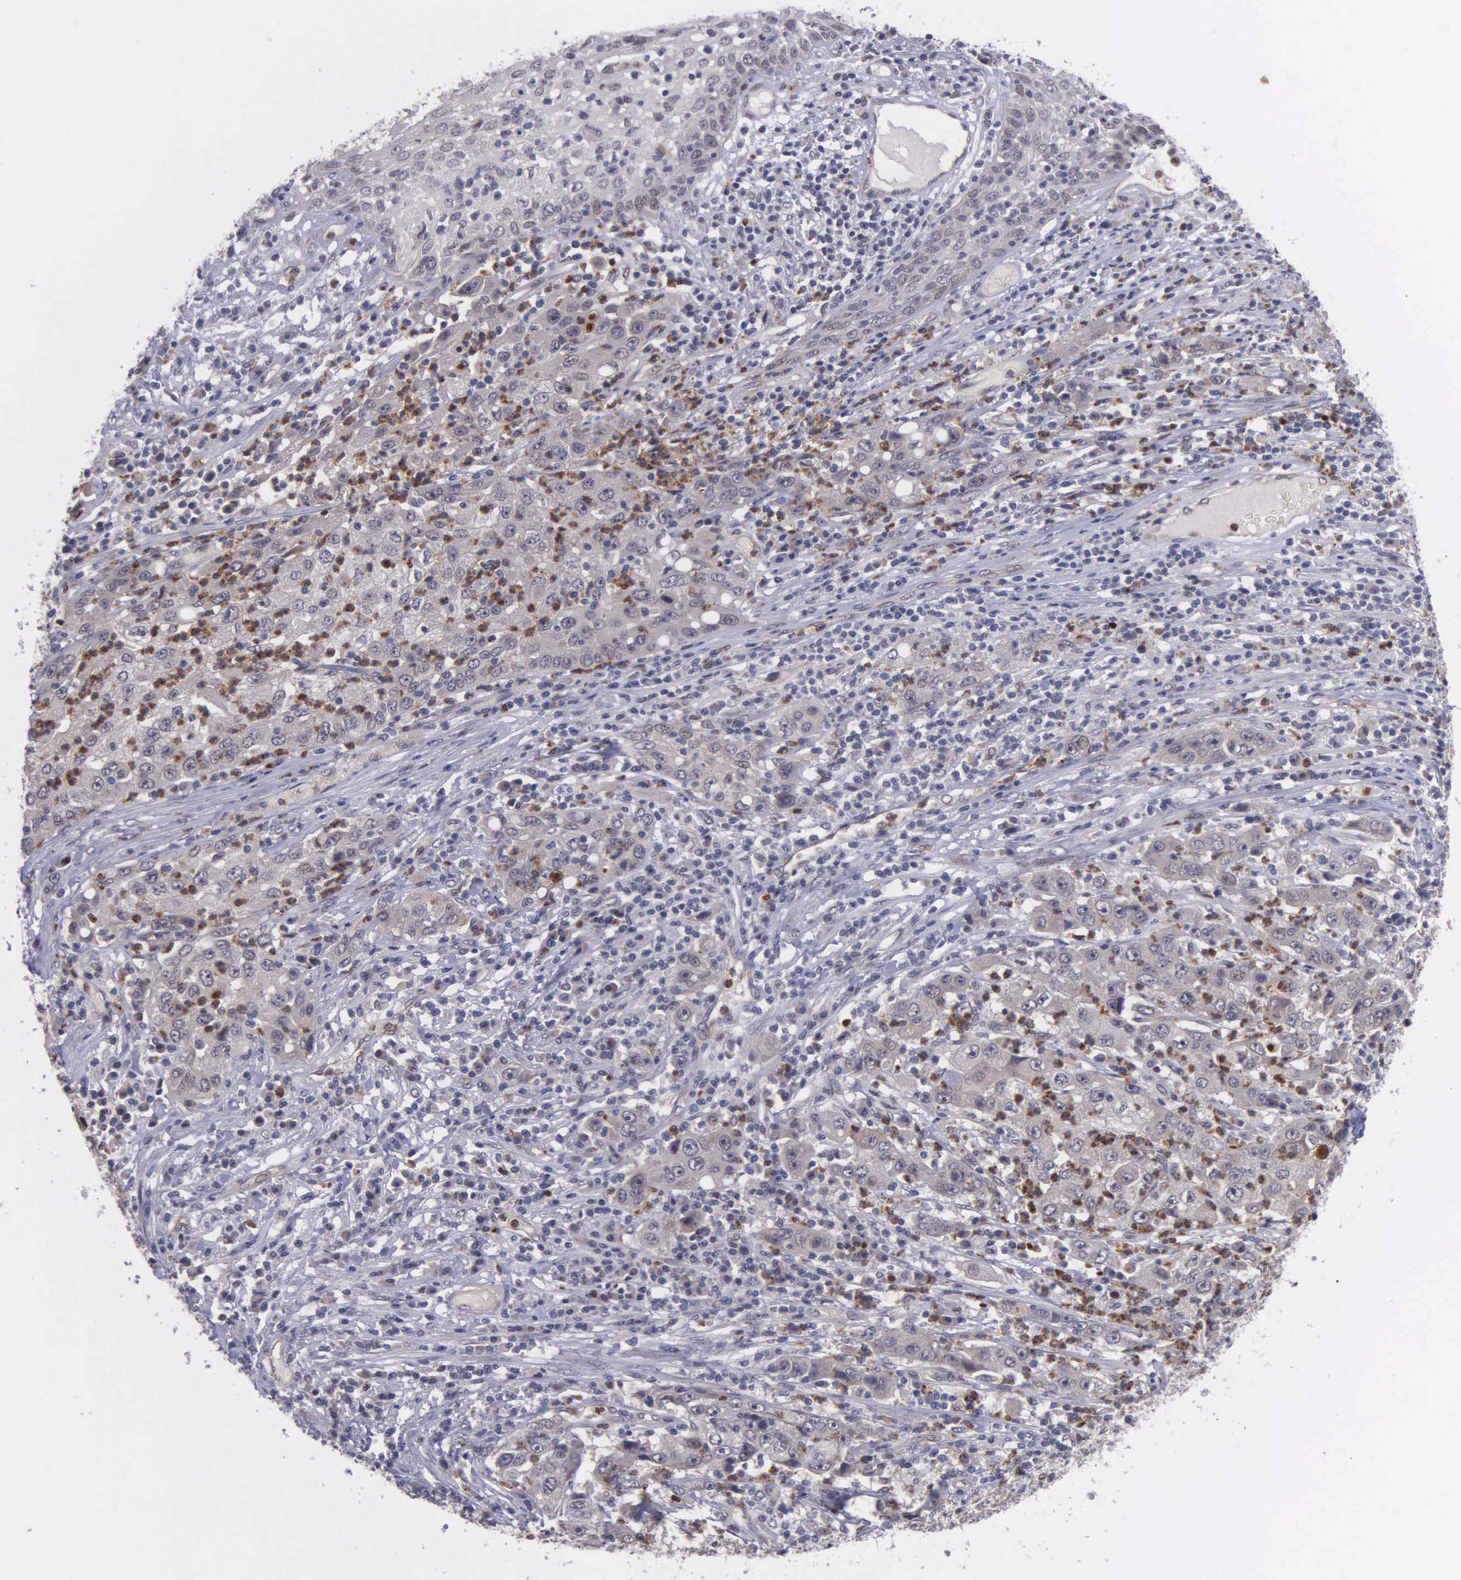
{"staining": {"intensity": "weak", "quantity": "25%-75%", "location": "cytoplasmic/membranous"}, "tissue": "cervical cancer", "cell_type": "Tumor cells", "image_type": "cancer", "snomed": [{"axis": "morphology", "description": "Squamous cell carcinoma, NOS"}, {"axis": "topography", "description": "Cervix"}], "caption": "Cervical cancer was stained to show a protein in brown. There is low levels of weak cytoplasmic/membranous staining in approximately 25%-75% of tumor cells.", "gene": "MAP3K9", "patient": {"sex": "female", "age": 36}}